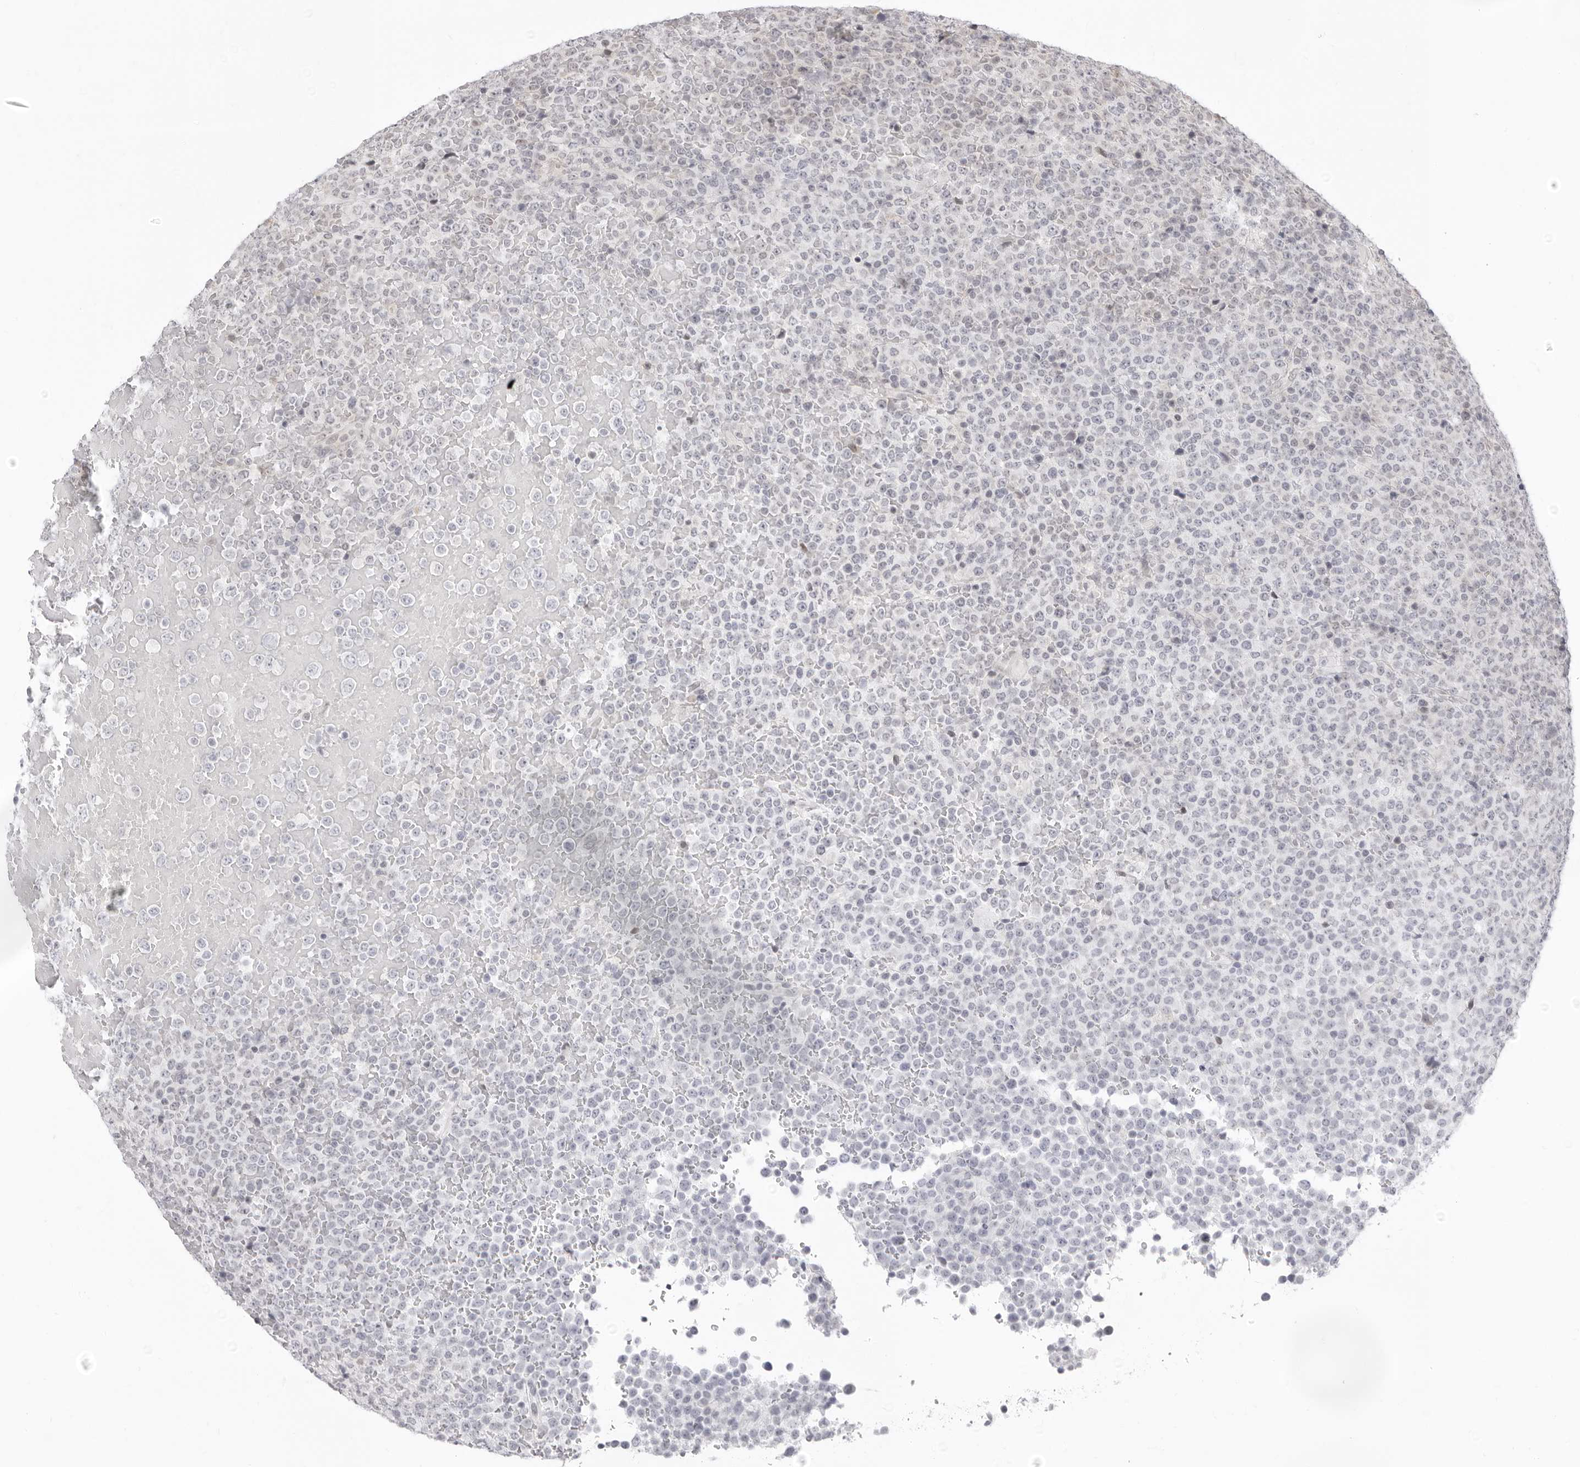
{"staining": {"intensity": "negative", "quantity": "none", "location": "none"}, "tissue": "lymphoma", "cell_type": "Tumor cells", "image_type": "cancer", "snomed": [{"axis": "morphology", "description": "Malignant lymphoma, non-Hodgkin's type, High grade"}, {"axis": "topography", "description": "Lymph node"}], "caption": "This image is of malignant lymphoma, non-Hodgkin's type (high-grade) stained with immunohistochemistry to label a protein in brown with the nuclei are counter-stained blue. There is no expression in tumor cells.", "gene": "FDPS", "patient": {"sex": "male", "age": 13}}